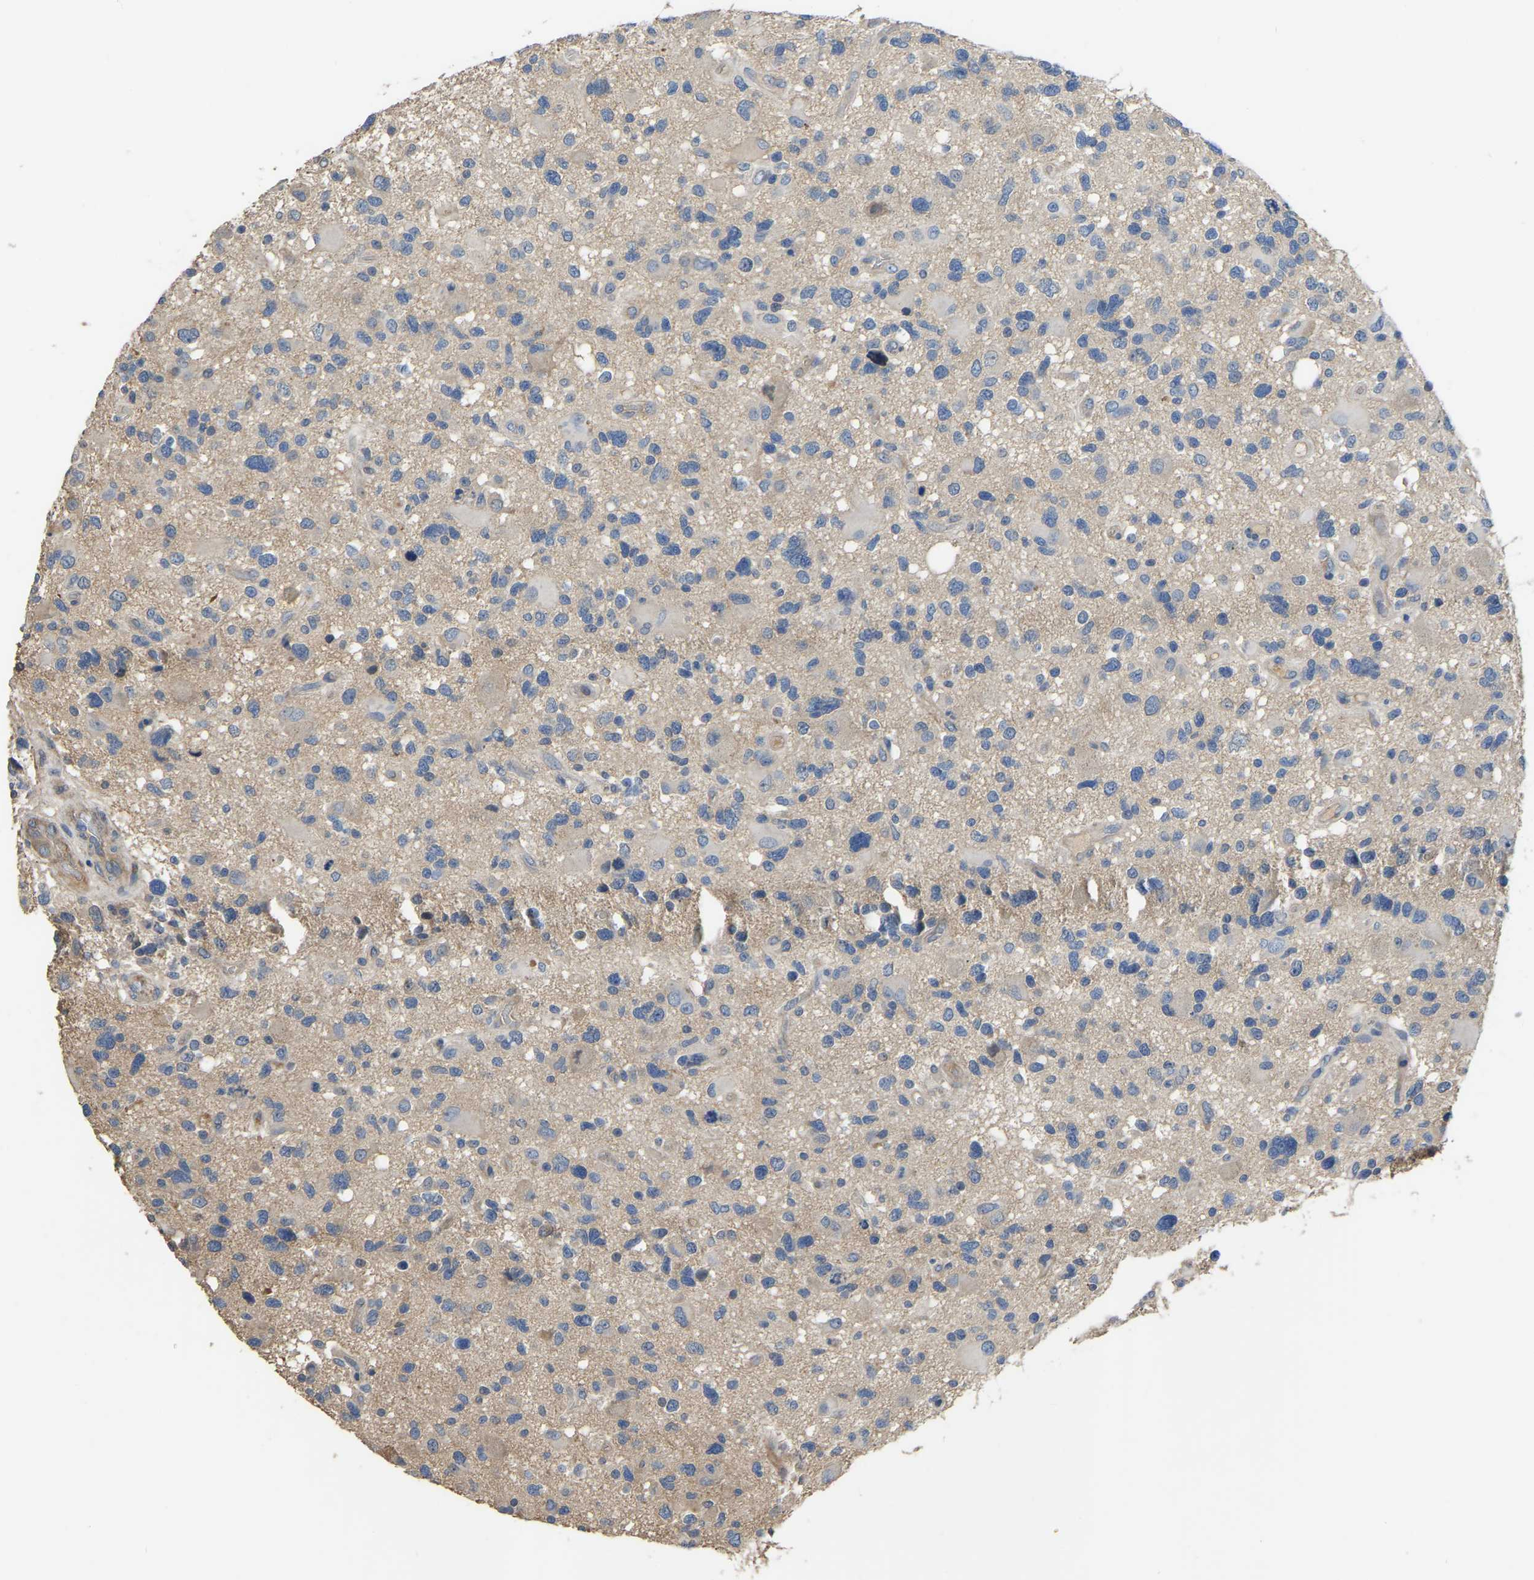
{"staining": {"intensity": "negative", "quantity": "none", "location": "none"}, "tissue": "glioma", "cell_type": "Tumor cells", "image_type": "cancer", "snomed": [{"axis": "morphology", "description": "Glioma, malignant, High grade"}, {"axis": "topography", "description": "Brain"}], "caption": "This is an immunohistochemistry (IHC) histopathology image of human glioma. There is no staining in tumor cells.", "gene": "HIGD2B", "patient": {"sex": "male", "age": 33}}